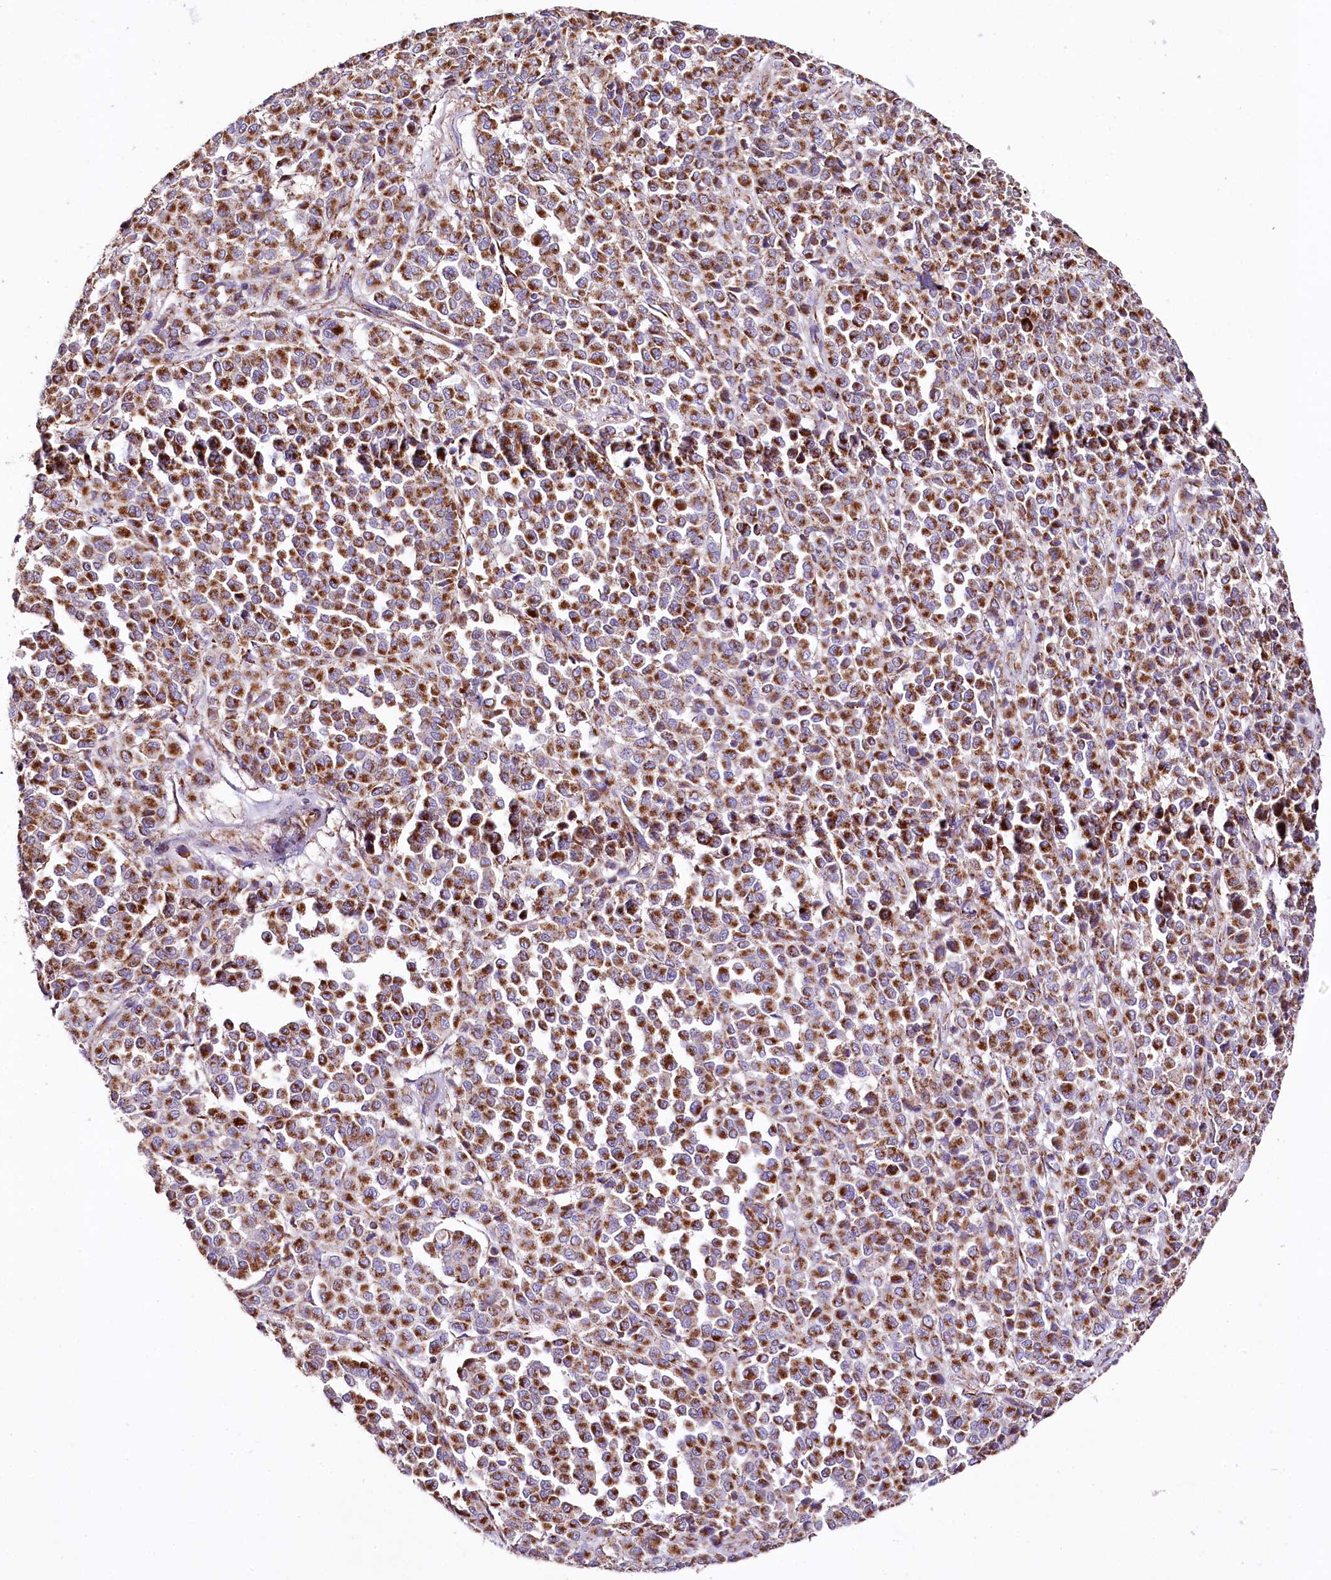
{"staining": {"intensity": "strong", "quantity": ">75%", "location": "cytoplasmic/membranous"}, "tissue": "melanoma", "cell_type": "Tumor cells", "image_type": "cancer", "snomed": [{"axis": "morphology", "description": "Malignant melanoma, Metastatic site"}, {"axis": "topography", "description": "Pancreas"}], "caption": "A brown stain shows strong cytoplasmic/membranous staining of a protein in human malignant melanoma (metastatic site) tumor cells. The protein is shown in brown color, while the nuclei are stained blue.", "gene": "APLP2", "patient": {"sex": "female", "age": 30}}